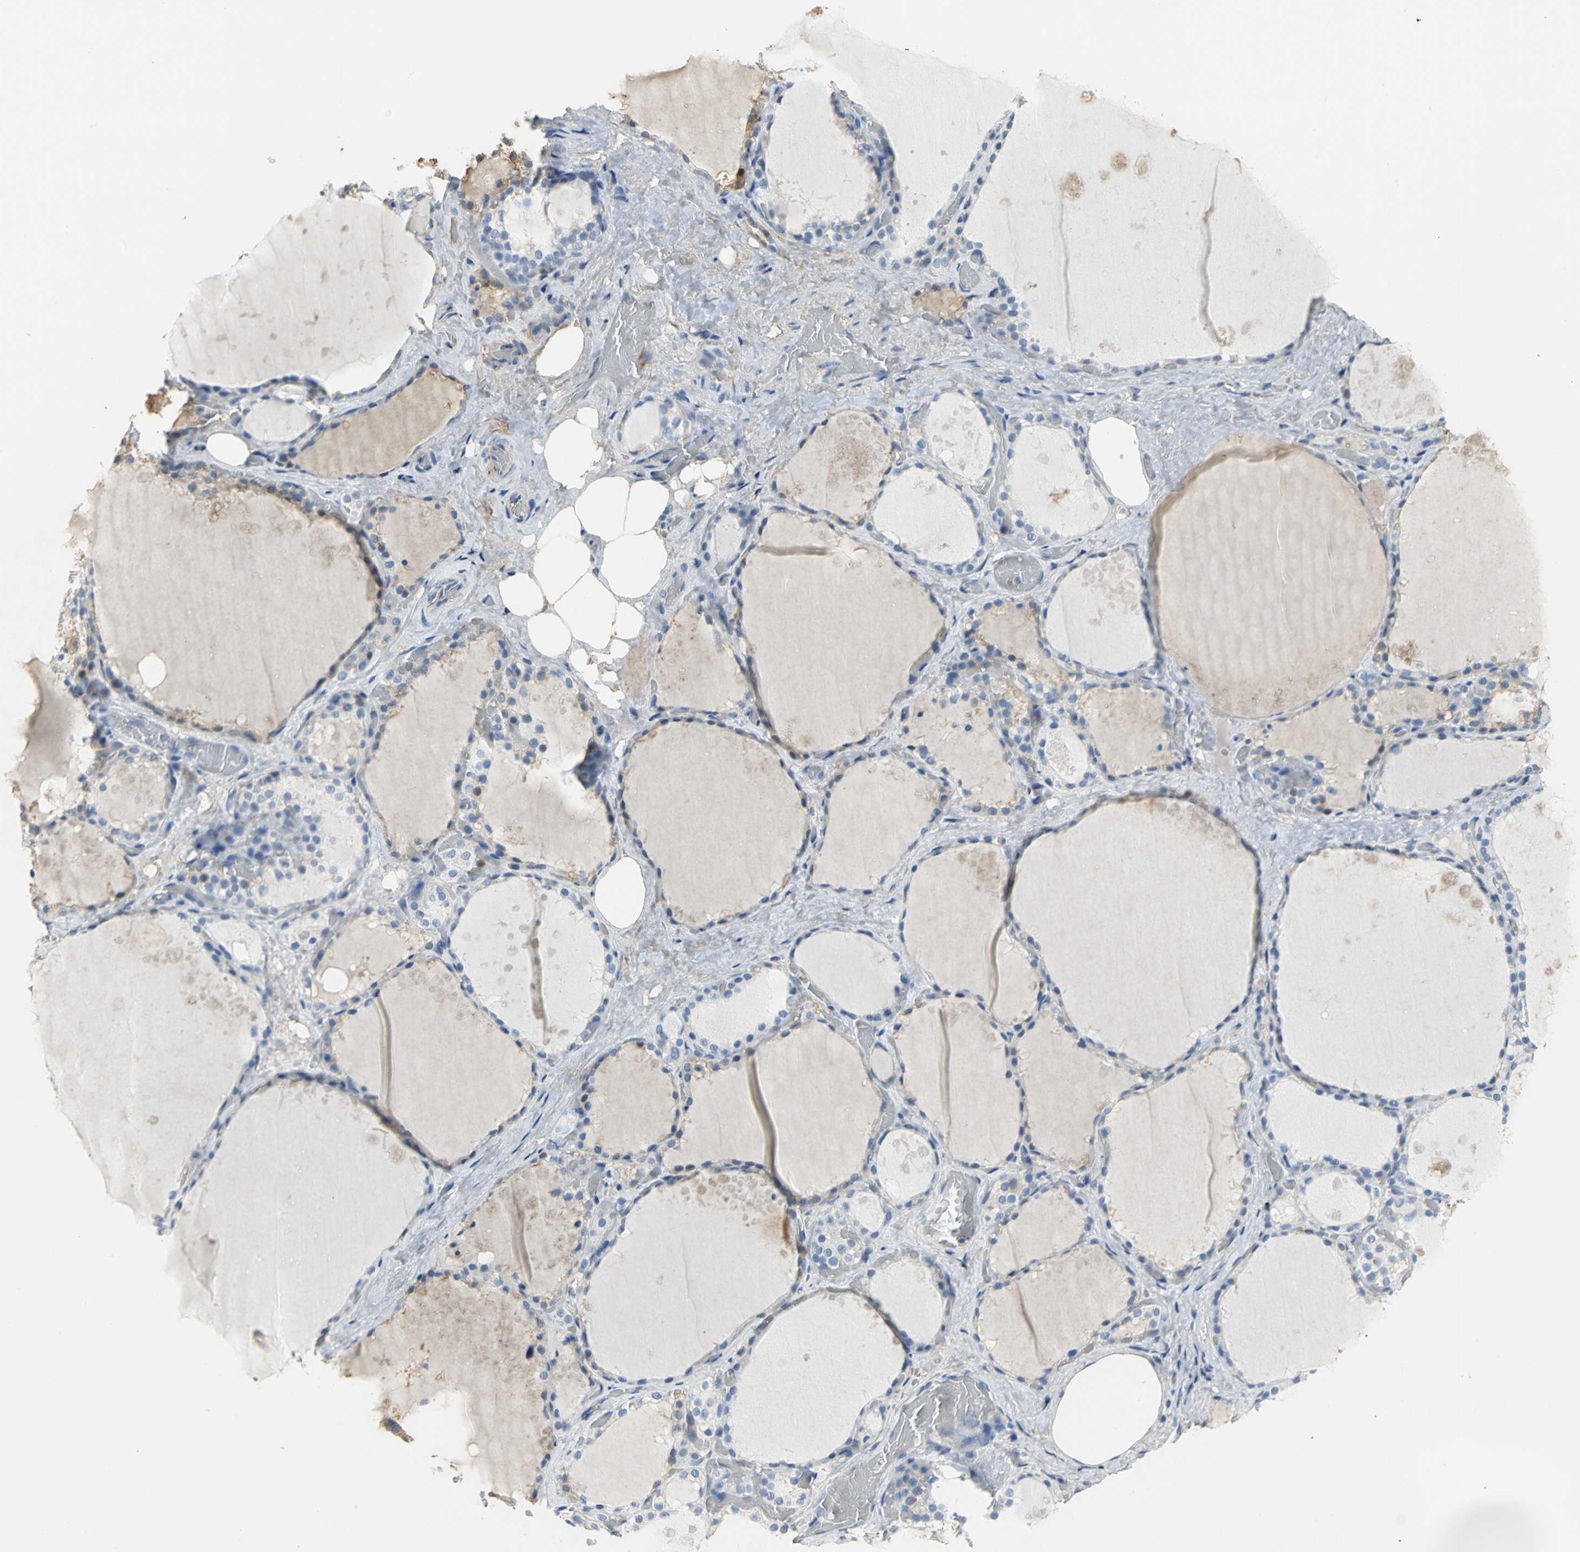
{"staining": {"intensity": "negative", "quantity": "none", "location": "none"}, "tissue": "thyroid gland", "cell_type": "Glandular cells", "image_type": "normal", "snomed": [{"axis": "morphology", "description": "Normal tissue, NOS"}, {"axis": "topography", "description": "Thyroid gland"}], "caption": "Glandular cells show no significant protein positivity in benign thyroid gland. (DAB immunohistochemistry visualized using brightfield microscopy, high magnification).", "gene": "GYG2", "patient": {"sex": "male", "age": 61}}